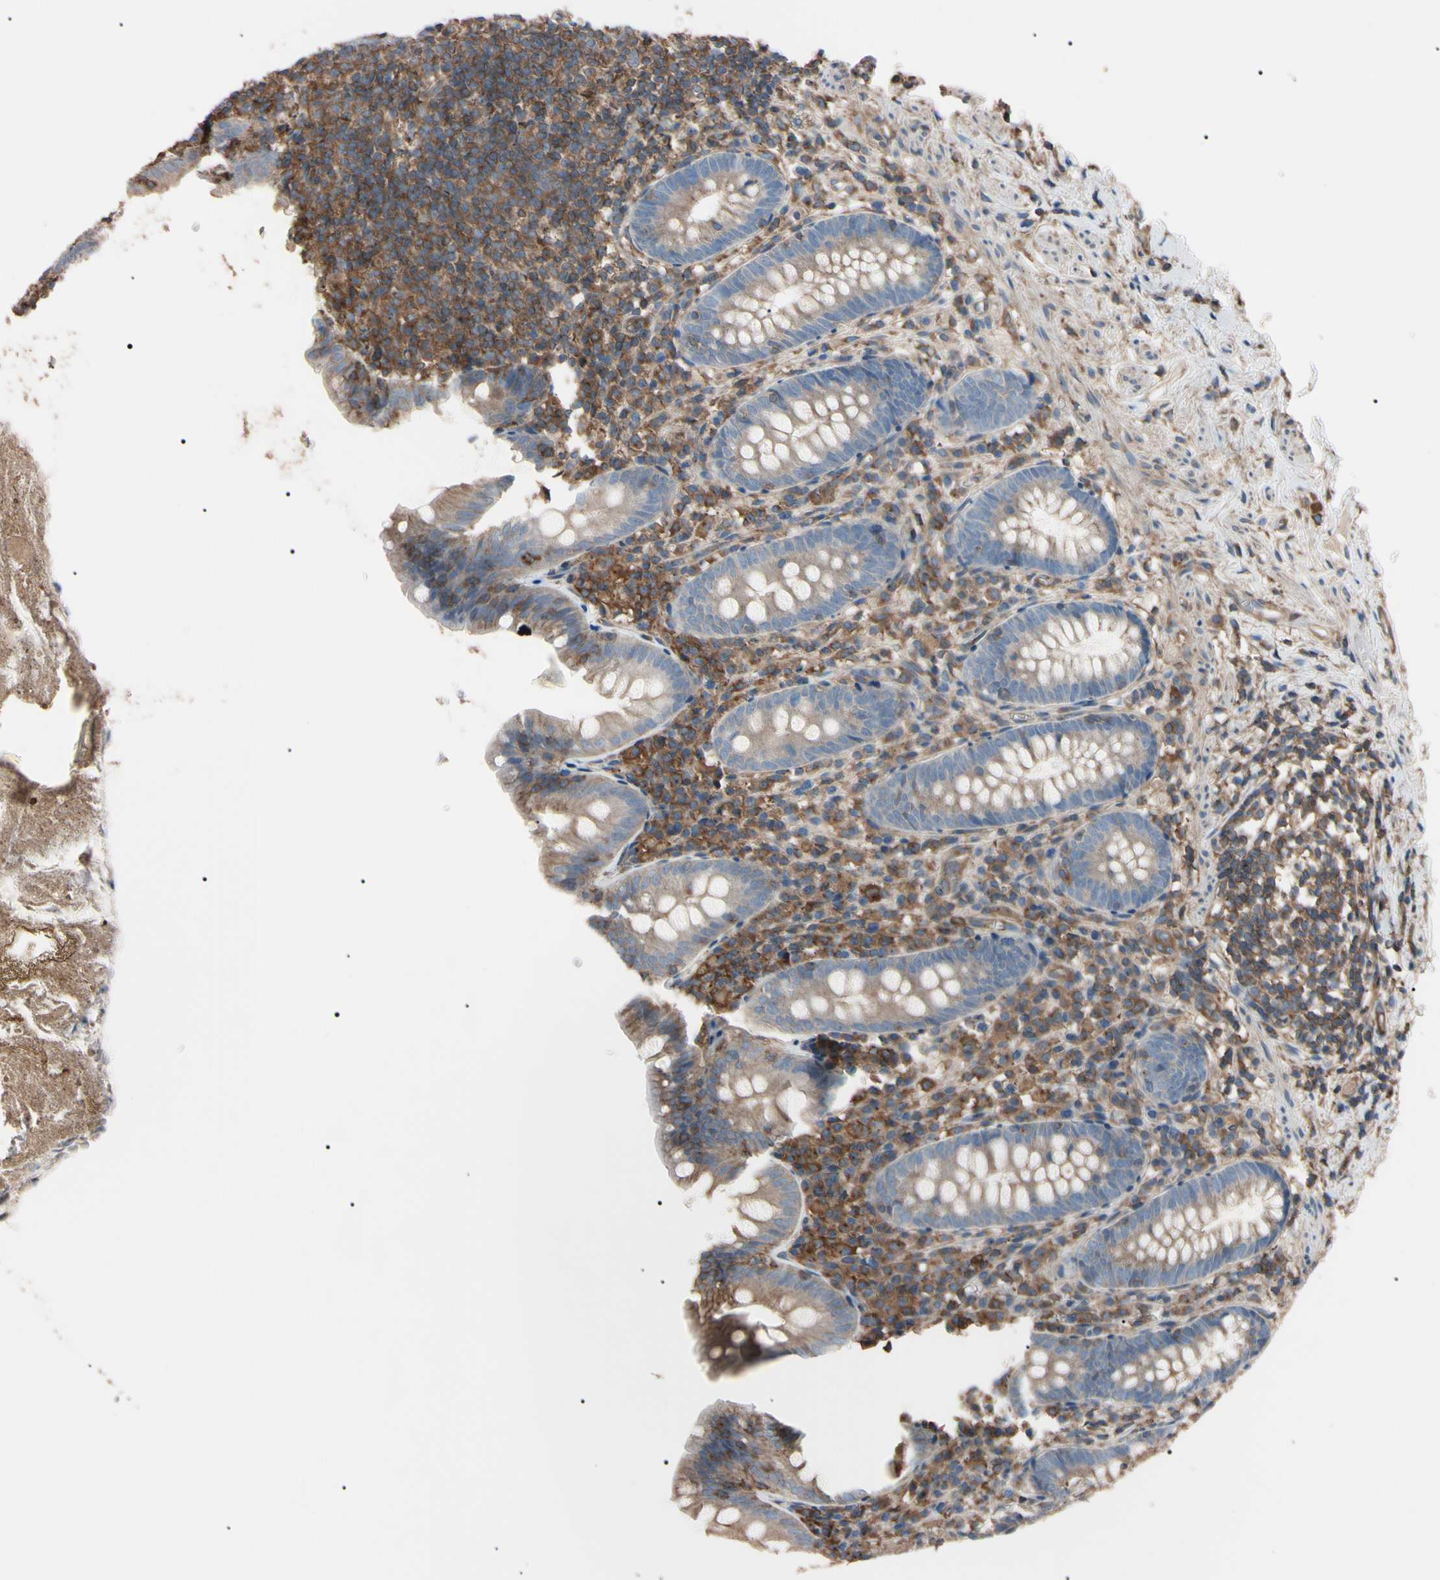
{"staining": {"intensity": "weak", "quantity": ">75%", "location": "cytoplasmic/membranous"}, "tissue": "appendix", "cell_type": "Glandular cells", "image_type": "normal", "snomed": [{"axis": "morphology", "description": "Normal tissue, NOS"}, {"axis": "topography", "description": "Appendix"}], "caption": "Weak cytoplasmic/membranous staining for a protein is identified in approximately >75% of glandular cells of normal appendix using immunohistochemistry.", "gene": "PRKACA", "patient": {"sex": "male", "age": 52}}